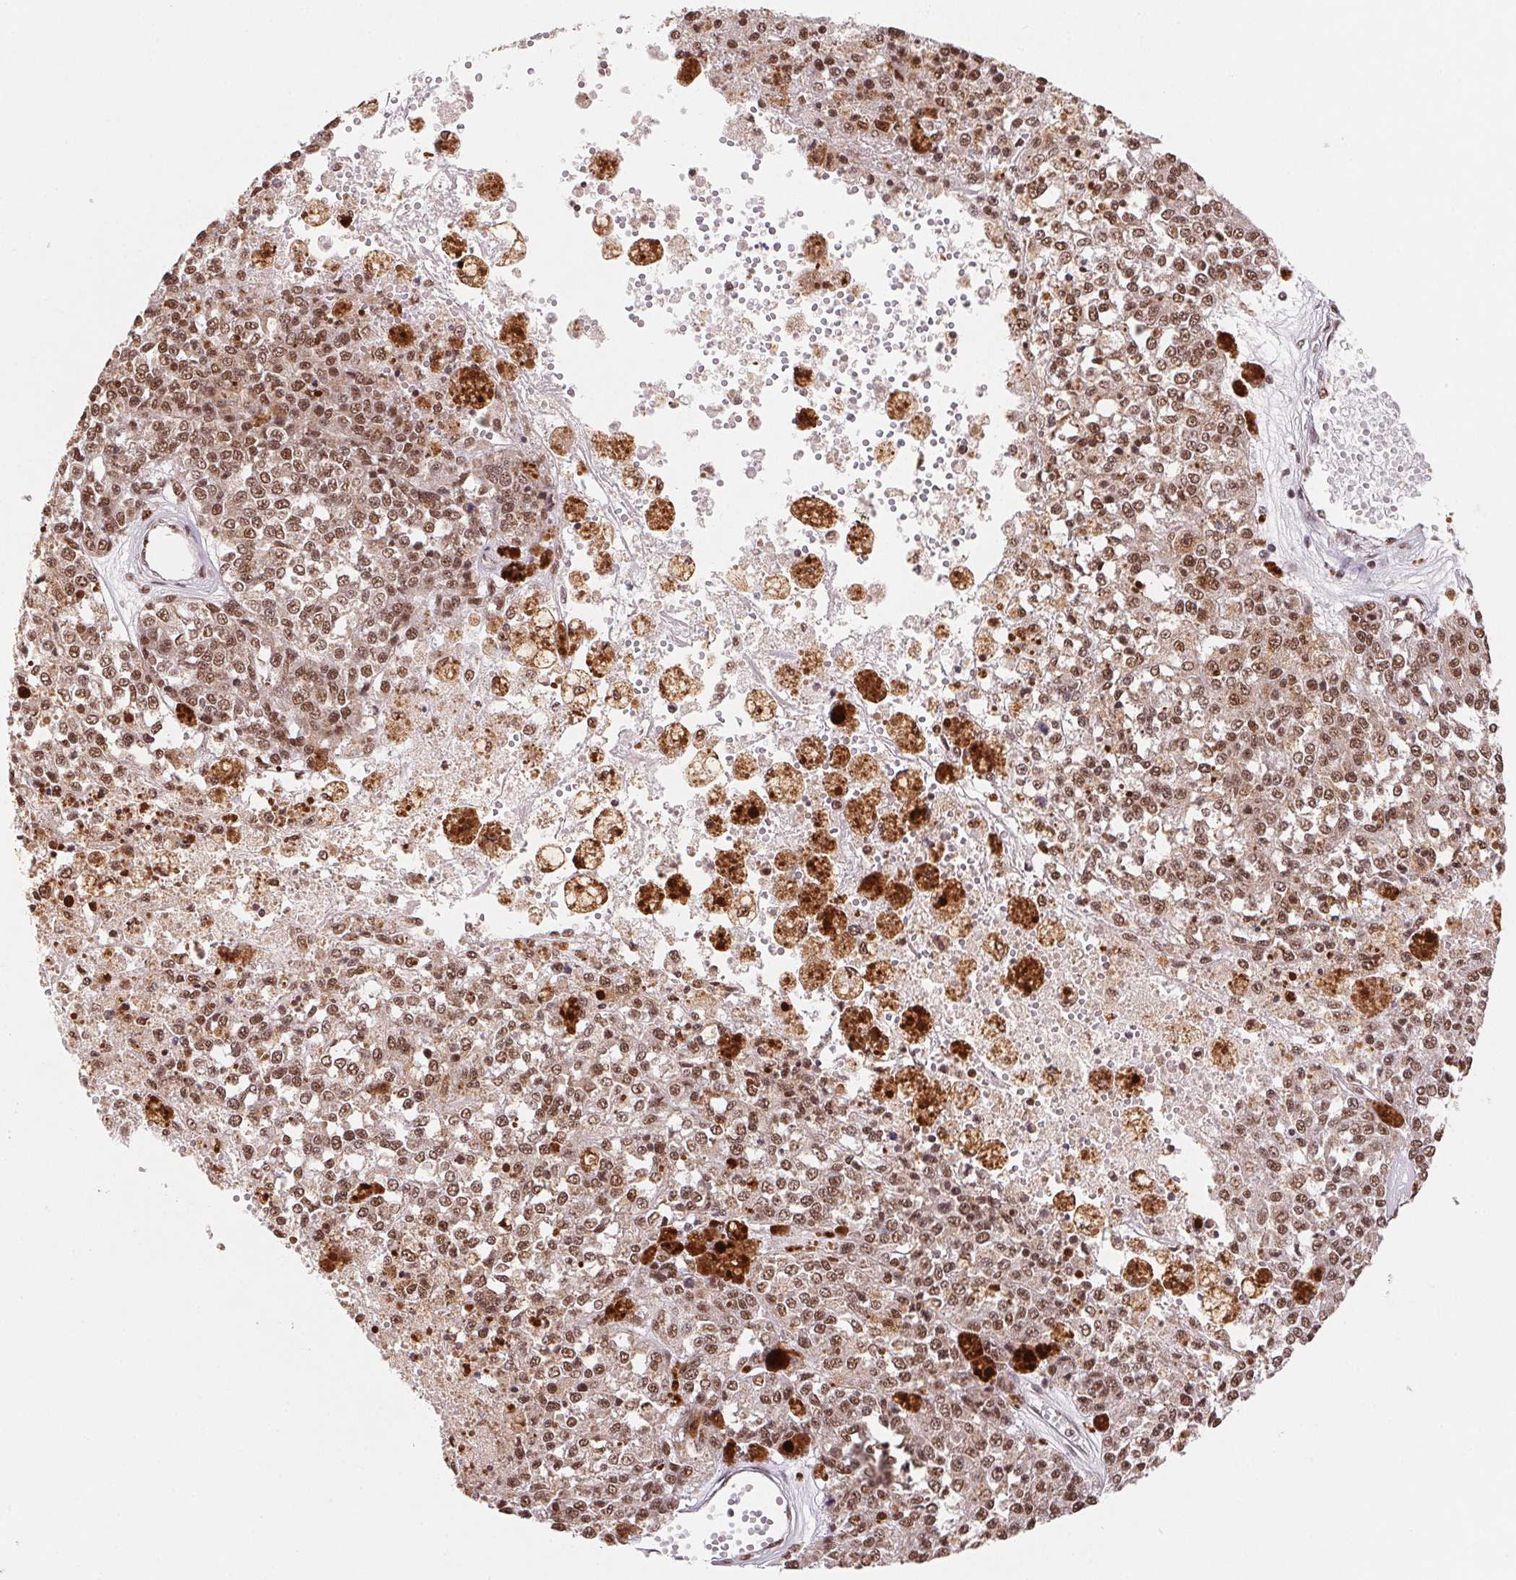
{"staining": {"intensity": "moderate", "quantity": ">75%", "location": "nuclear"}, "tissue": "melanoma", "cell_type": "Tumor cells", "image_type": "cancer", "snomed": [{"axis": "morphology", "description": "Malignant melanoma, Metastatic site"}, {"axis": "topography", "description": "Lymph node"}], "caption": "Malignant melanoma (metastatic site) stained with a brown dye exhibits moderate nuclear positive staining in about >75% of tumor cells.", "gene": "SNRPG", "patient": {"sex": "female", "age": 64}}